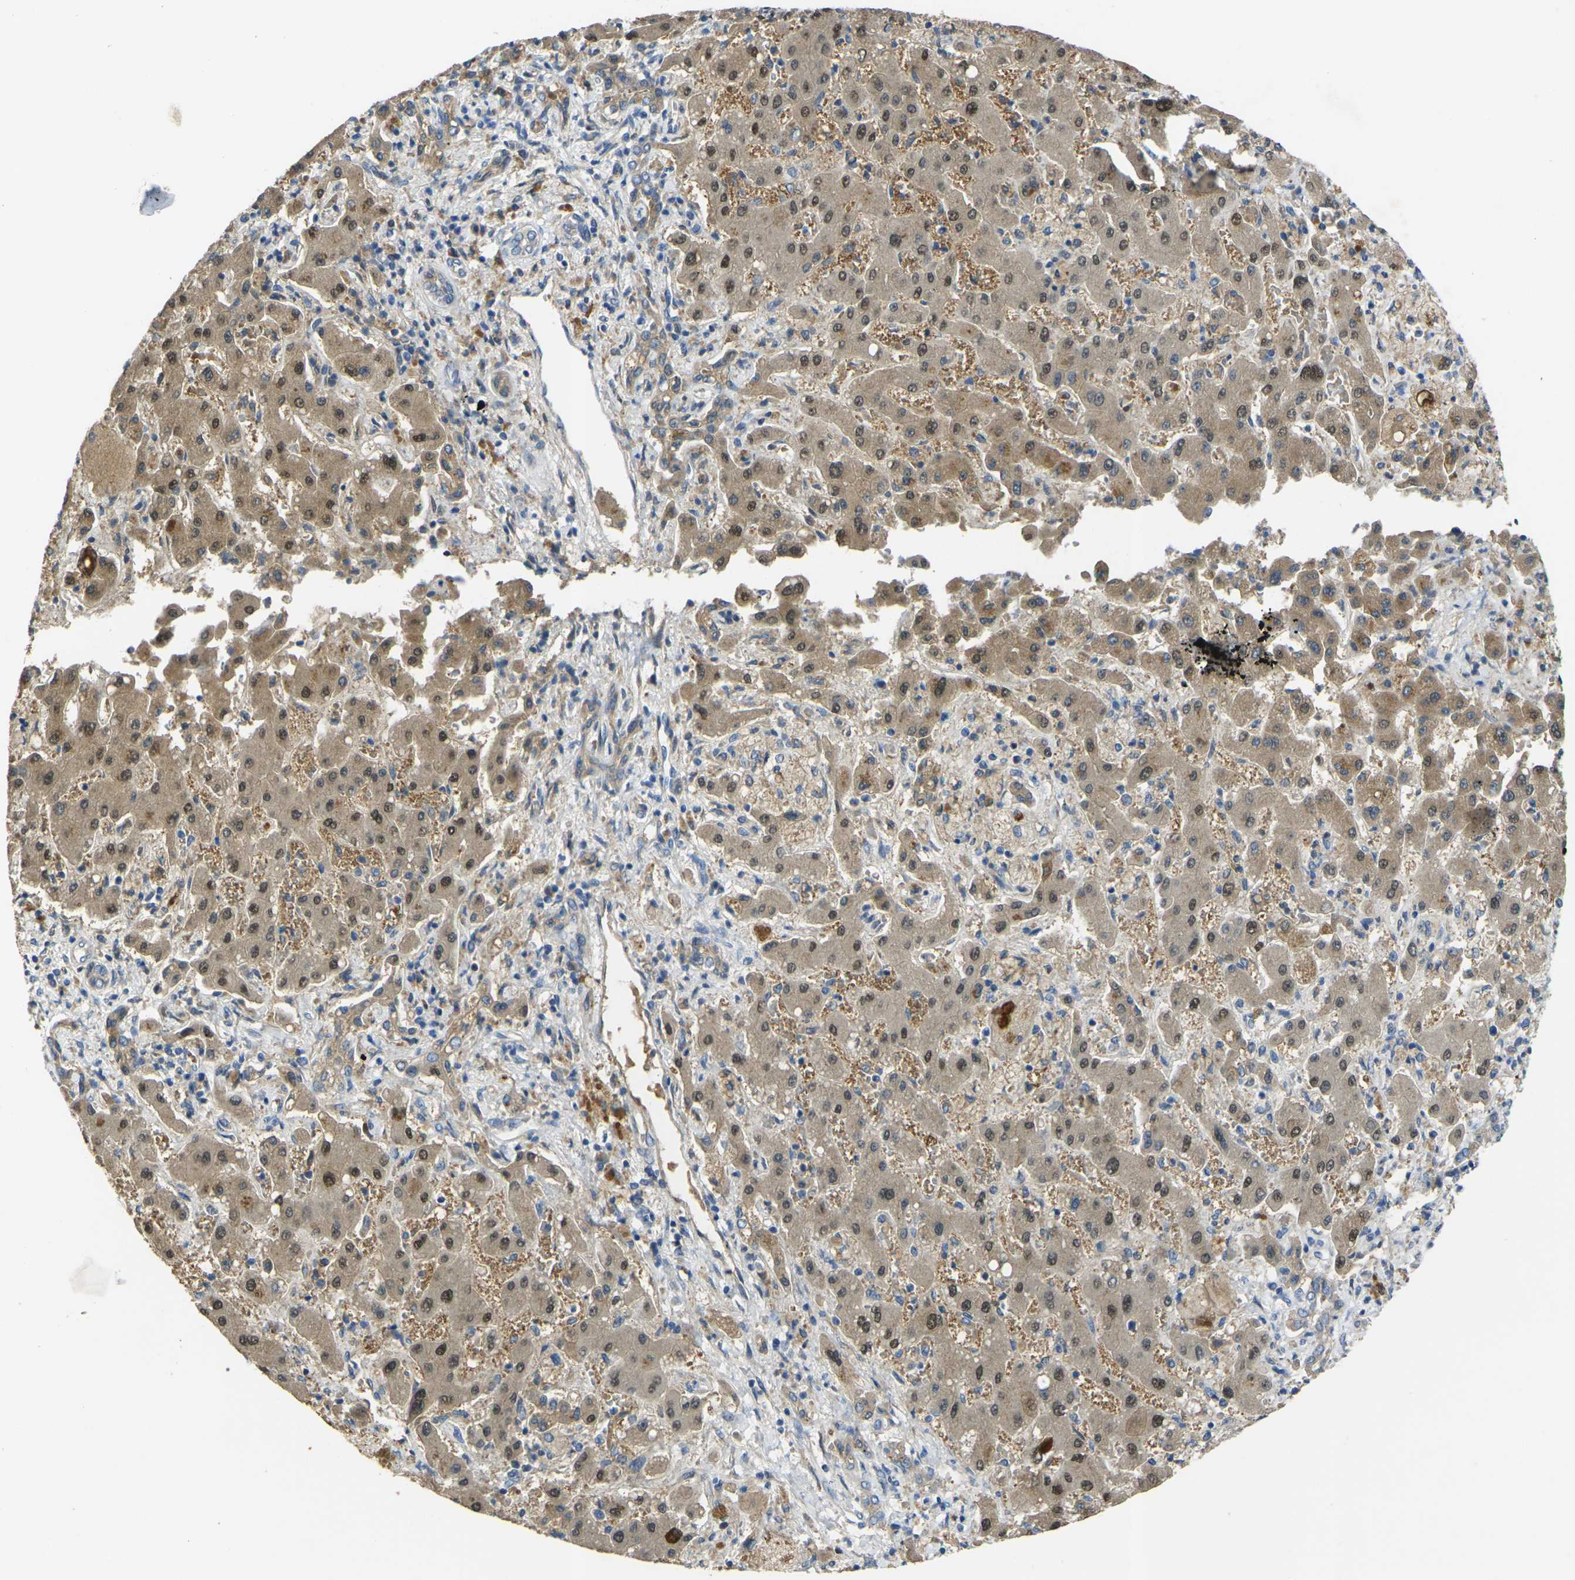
{"staining": {"intensity": "moderate", "quantity": ">75%", "location": "cytoplasmic/membranous,nuclear"}, "tissue": "liver cancer", "cell_type": "Tumor cells", "image_type": "cancer", "snomed": [{"axis": "morphology", "description": "Cholangiocarcinoma"}, {"axis": "topography", "description": "Liver"}], "caption": "A brown stain labels moderate cytoplasmic/membranous and nuclear staining of a protein in liver cholangiocarcinoma tumor cells.", "gene": "GNA12", "patient": {"sex": "male", "age": 50}}